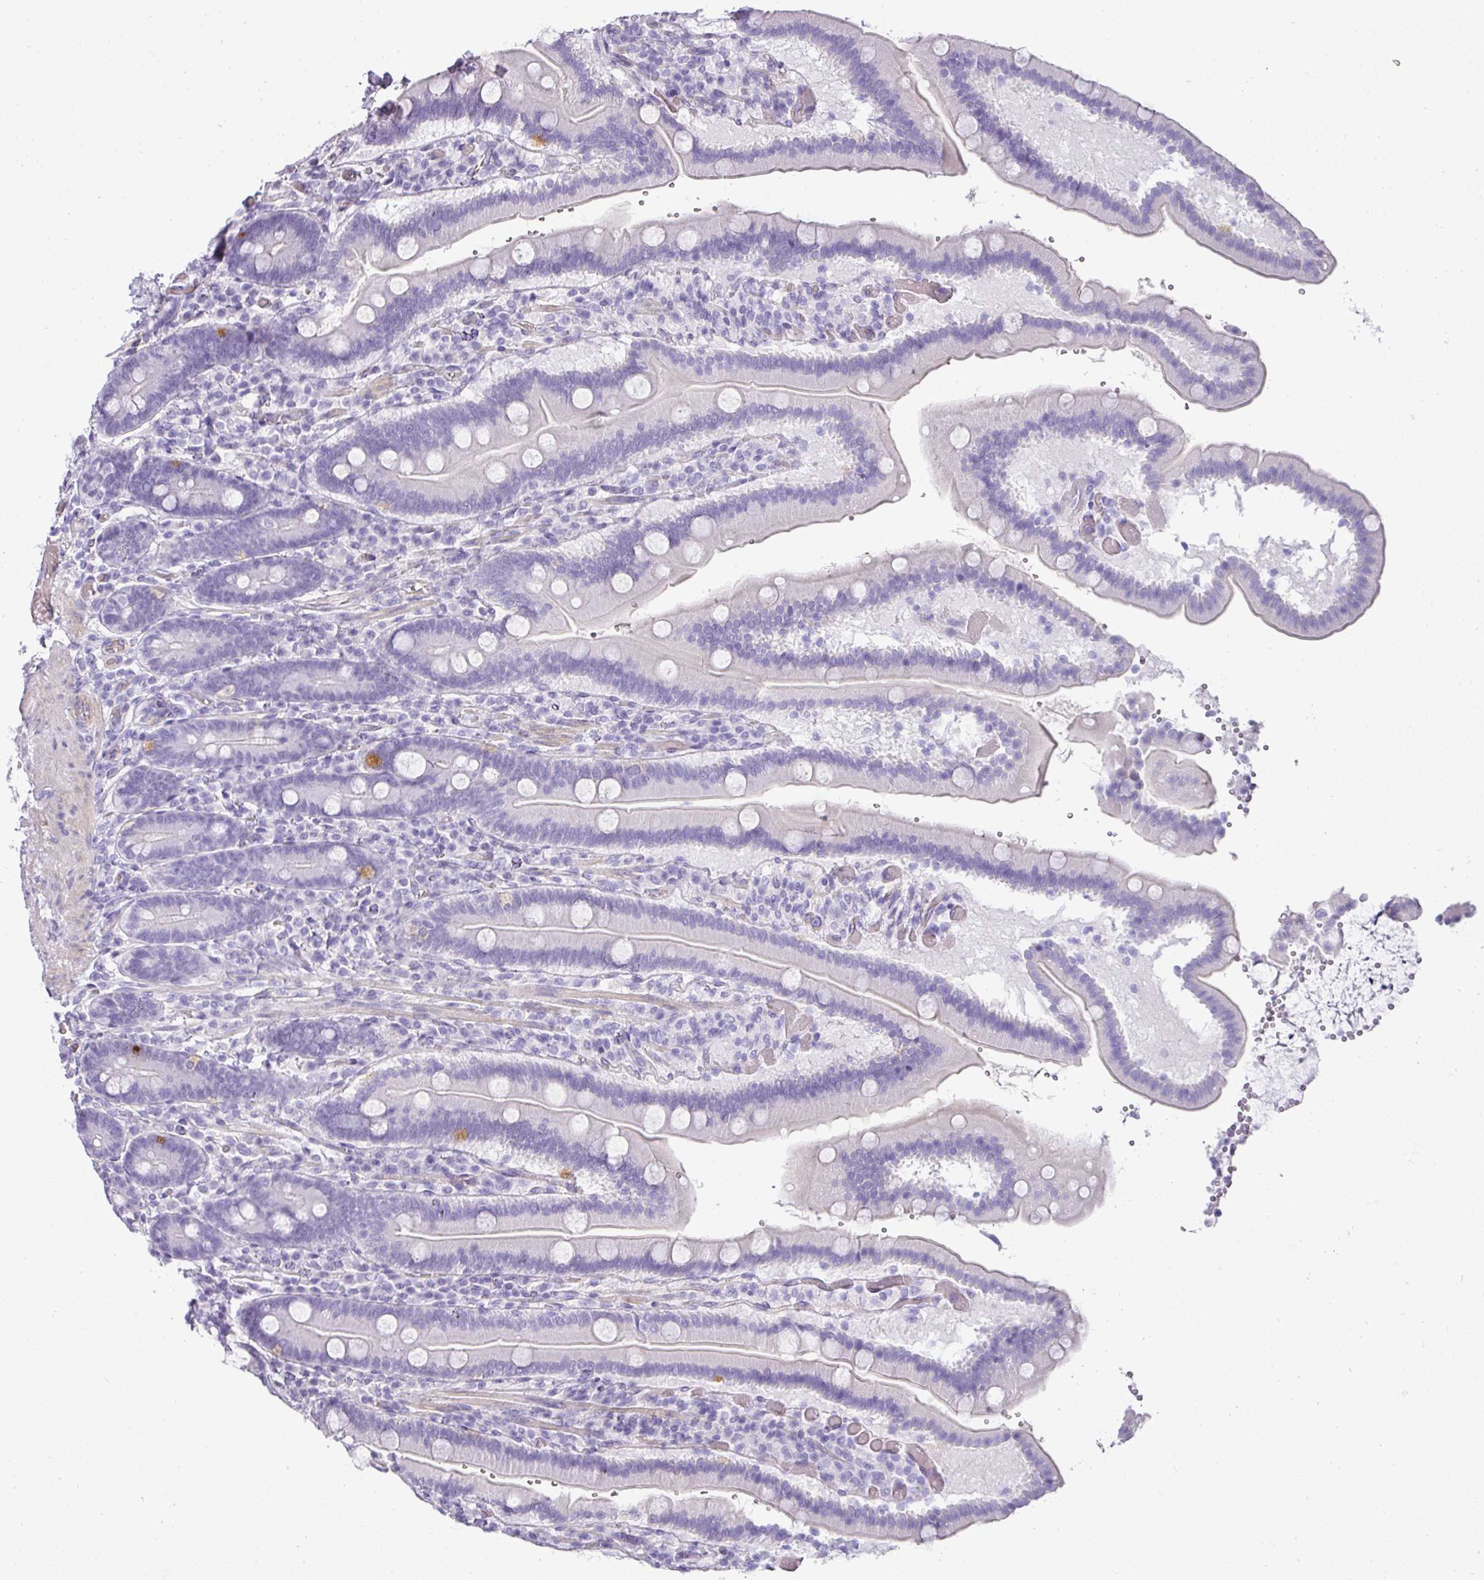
{"staining": {"intensity": "moderate", "quantity": "<25%", "location": "cytoplasmic/membranous"}, "tissue": "duodenum", "cell_type": "Glandular cells", "image_type": "normal", "snomed": [{"axis": "morphology", "description": "Normal tissue, NOS"}, {"axis": "topography", "description": "Duodenum"}], "caption": "Benign duodenum shows moderate cytoplasmic/membranous expression in about <25% of glandular cells (Stains: DAB (3,3'-diaminobenzidine) in brown, nuclei in blue, Microscopy: brightfield microscopy at high magnification)..", "gene": "VCX2", "patient": {"sex": "female", "age": 62}}